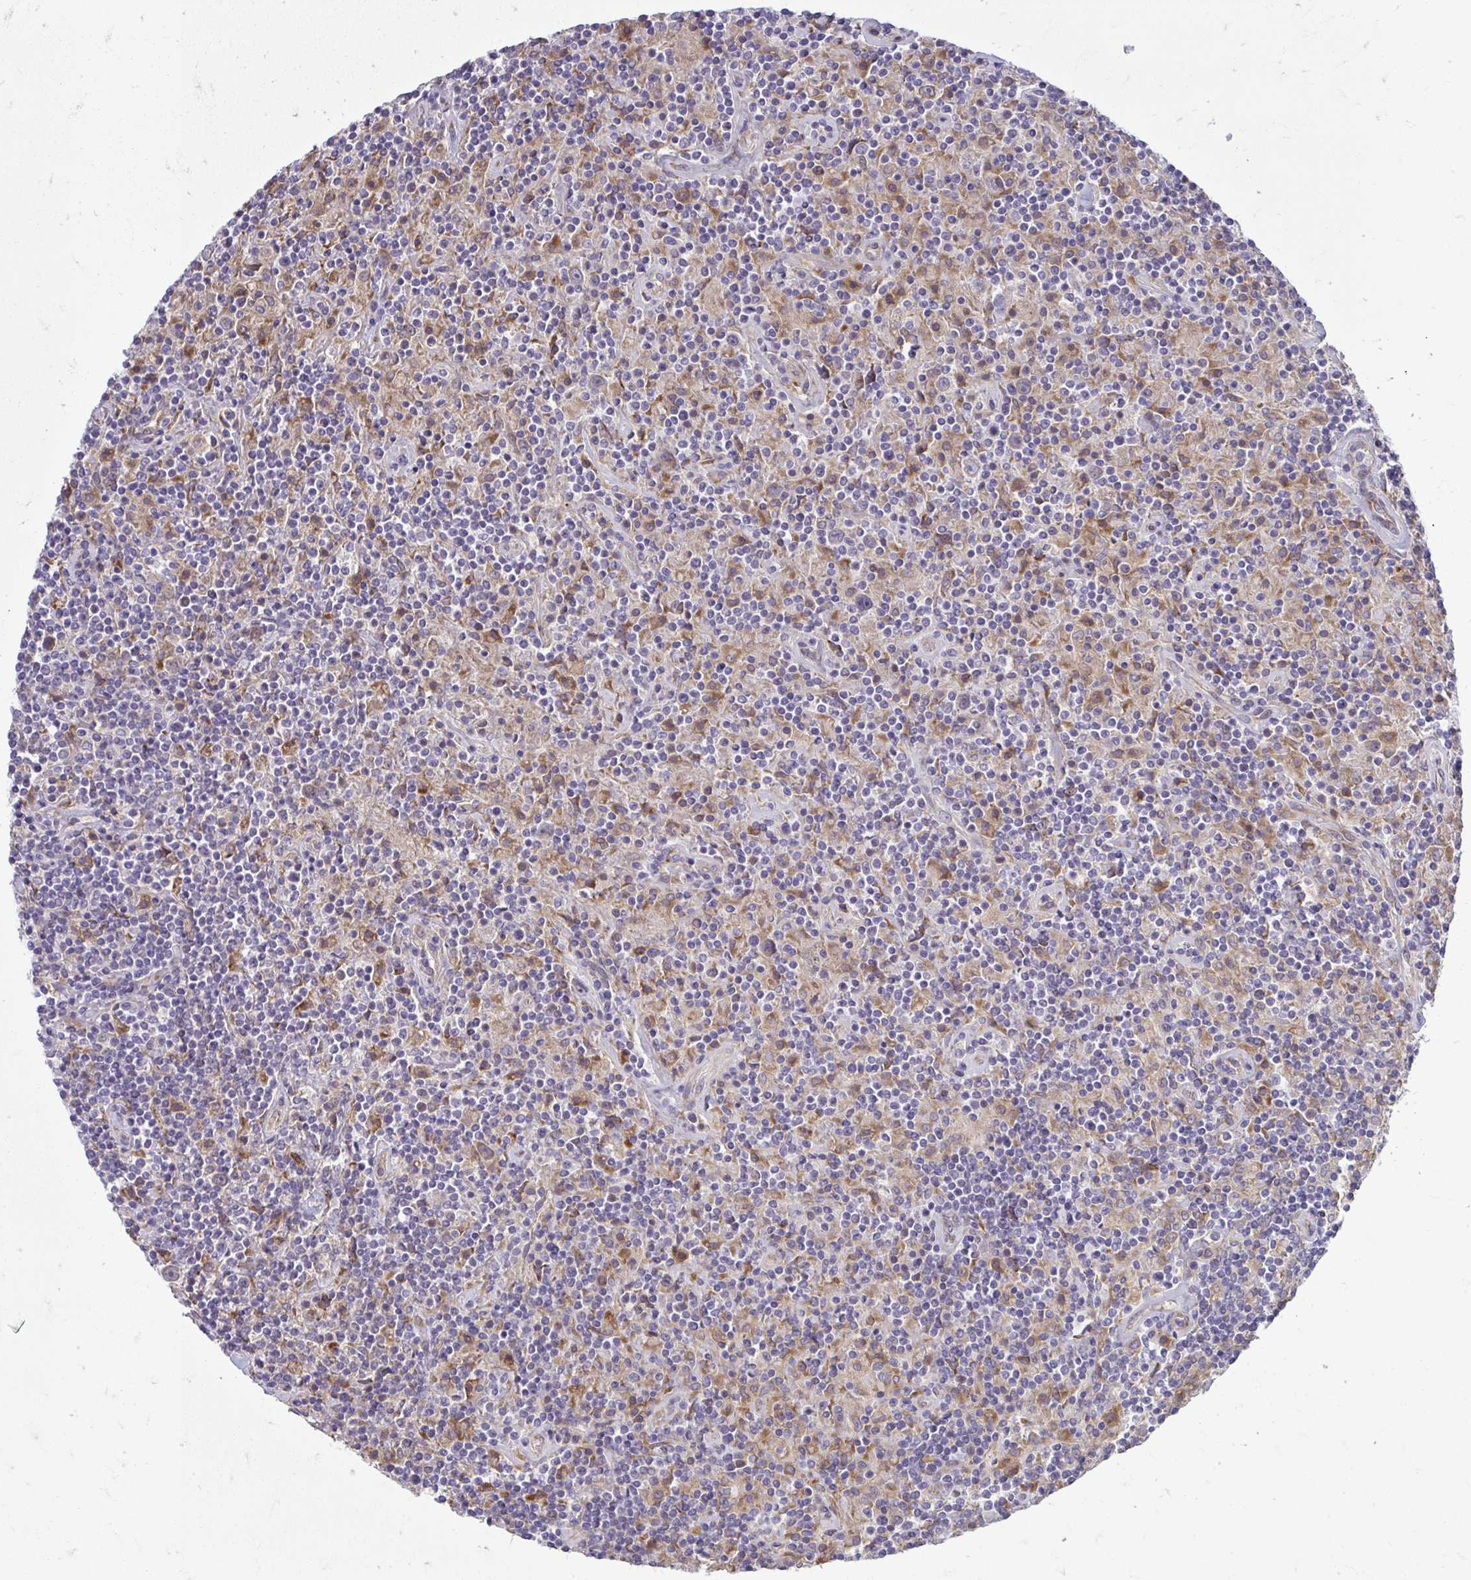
{"staining": {"intensity": "weak", "quantity": "<25%", "location": "cytoplasmic/membranous"}, "tissue": "lymphoma", "cell_type": "Tumor cells", "image_type": "cancer", "snomed": [{"axis": "morphology", "description": "Hodgkin's disease, NOS"}, {"axis": "topography", "description": "Lymph node"}], "caption": "Immunohistochemistry image of neoplastic tissue: lymphoma stained with DAB reveals no significant protein staining in tumor cells. (Brightfield microscopy of DAB (3,3'-diaminobenzidine) IHC at high magnification).", "gene": "CEMP1", "patient": {"sex": "male", "age": 70}}